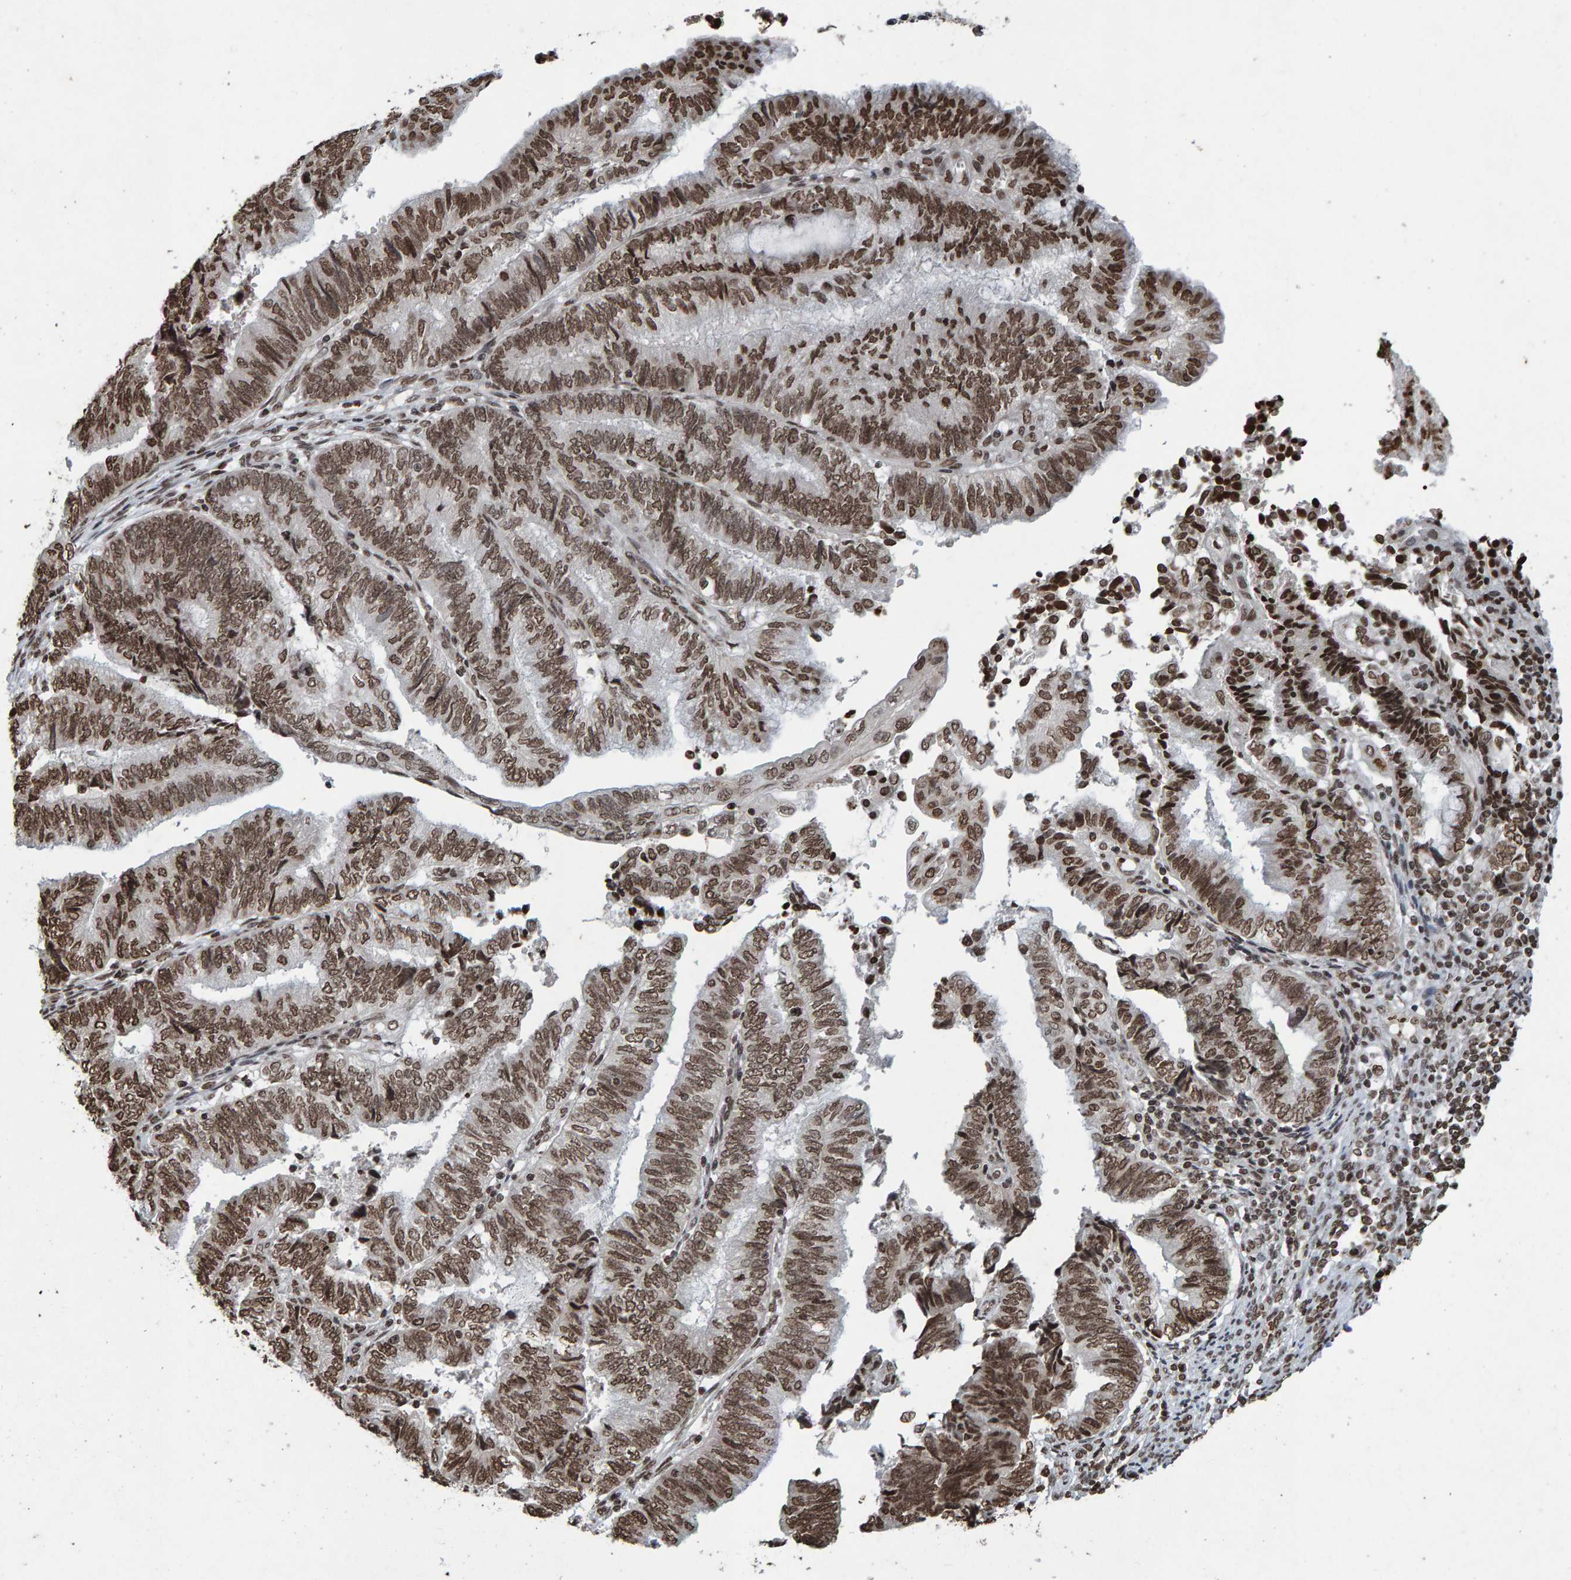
{"staining": {"intensity": "strong", "quantity": ">75%", "location": "nuclear"}, "tissue": "endometrial cancer", "cell_type": "Tumor cells", "image_type": "cancer", "snomed": [{"axis": "morphology", "description": "Adenocarcinoma, NOS"}, {"axis": "topography", "description": "Uterus"}, {"axis": "topography", "description": "Endometrium"}], "caption": "Protein staining of endometrial cancer tissue exhibits strong nuclear positivity in approximately >75% of tumor cells. Using DAB (brown) and hematoxylin (blue) stains, captured at high magnification using brightfield microscopy.", "gene": "H2AZ1", "patient": {"sex": "female", "age": 70}}